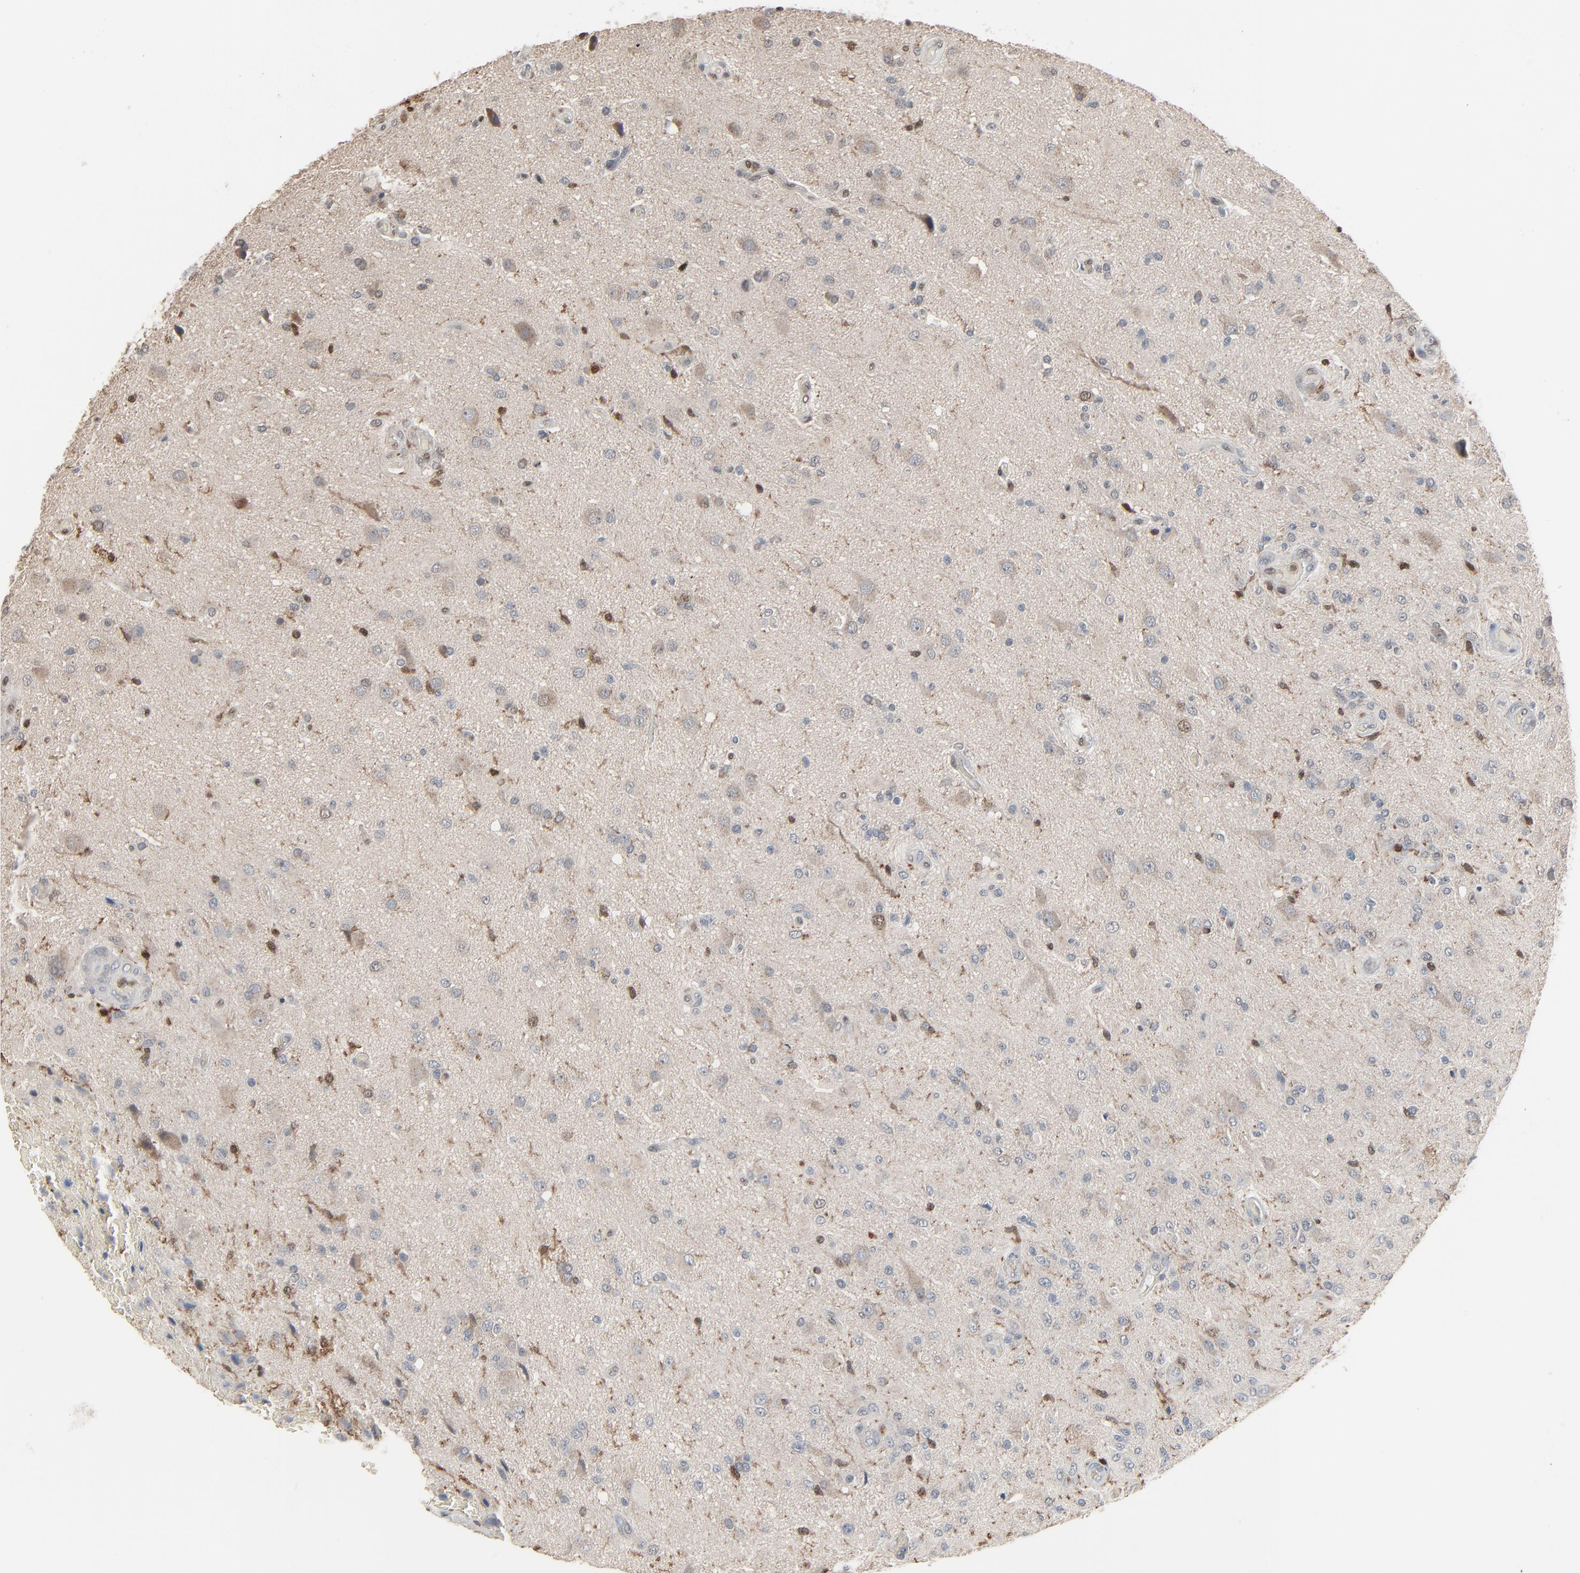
{"staining": {"intensity": "moderate", "quantity": "<25%", "location": "cytoplasmic/membranous,nuclear"}, "tissue": "glioma", "cell_type": "Tumor cells", "image_type": "cancer", "snomed": [{"axis": "morphology", "description": "Normal tissue, NOS"}, {"axis": "morphology", "description": "Glioma, malignant, High grade"}, {"axis": "topography", "description": "Cerebral cortex"}], "caption": "Immunohistochemical staining of glioma reveals low levels of moderate cytoplasmic/membranous and nuclear positivity in about <25% of tumor cells.", "gene": "DOCK8", "patient": {"sex": "male", "age": 77}}